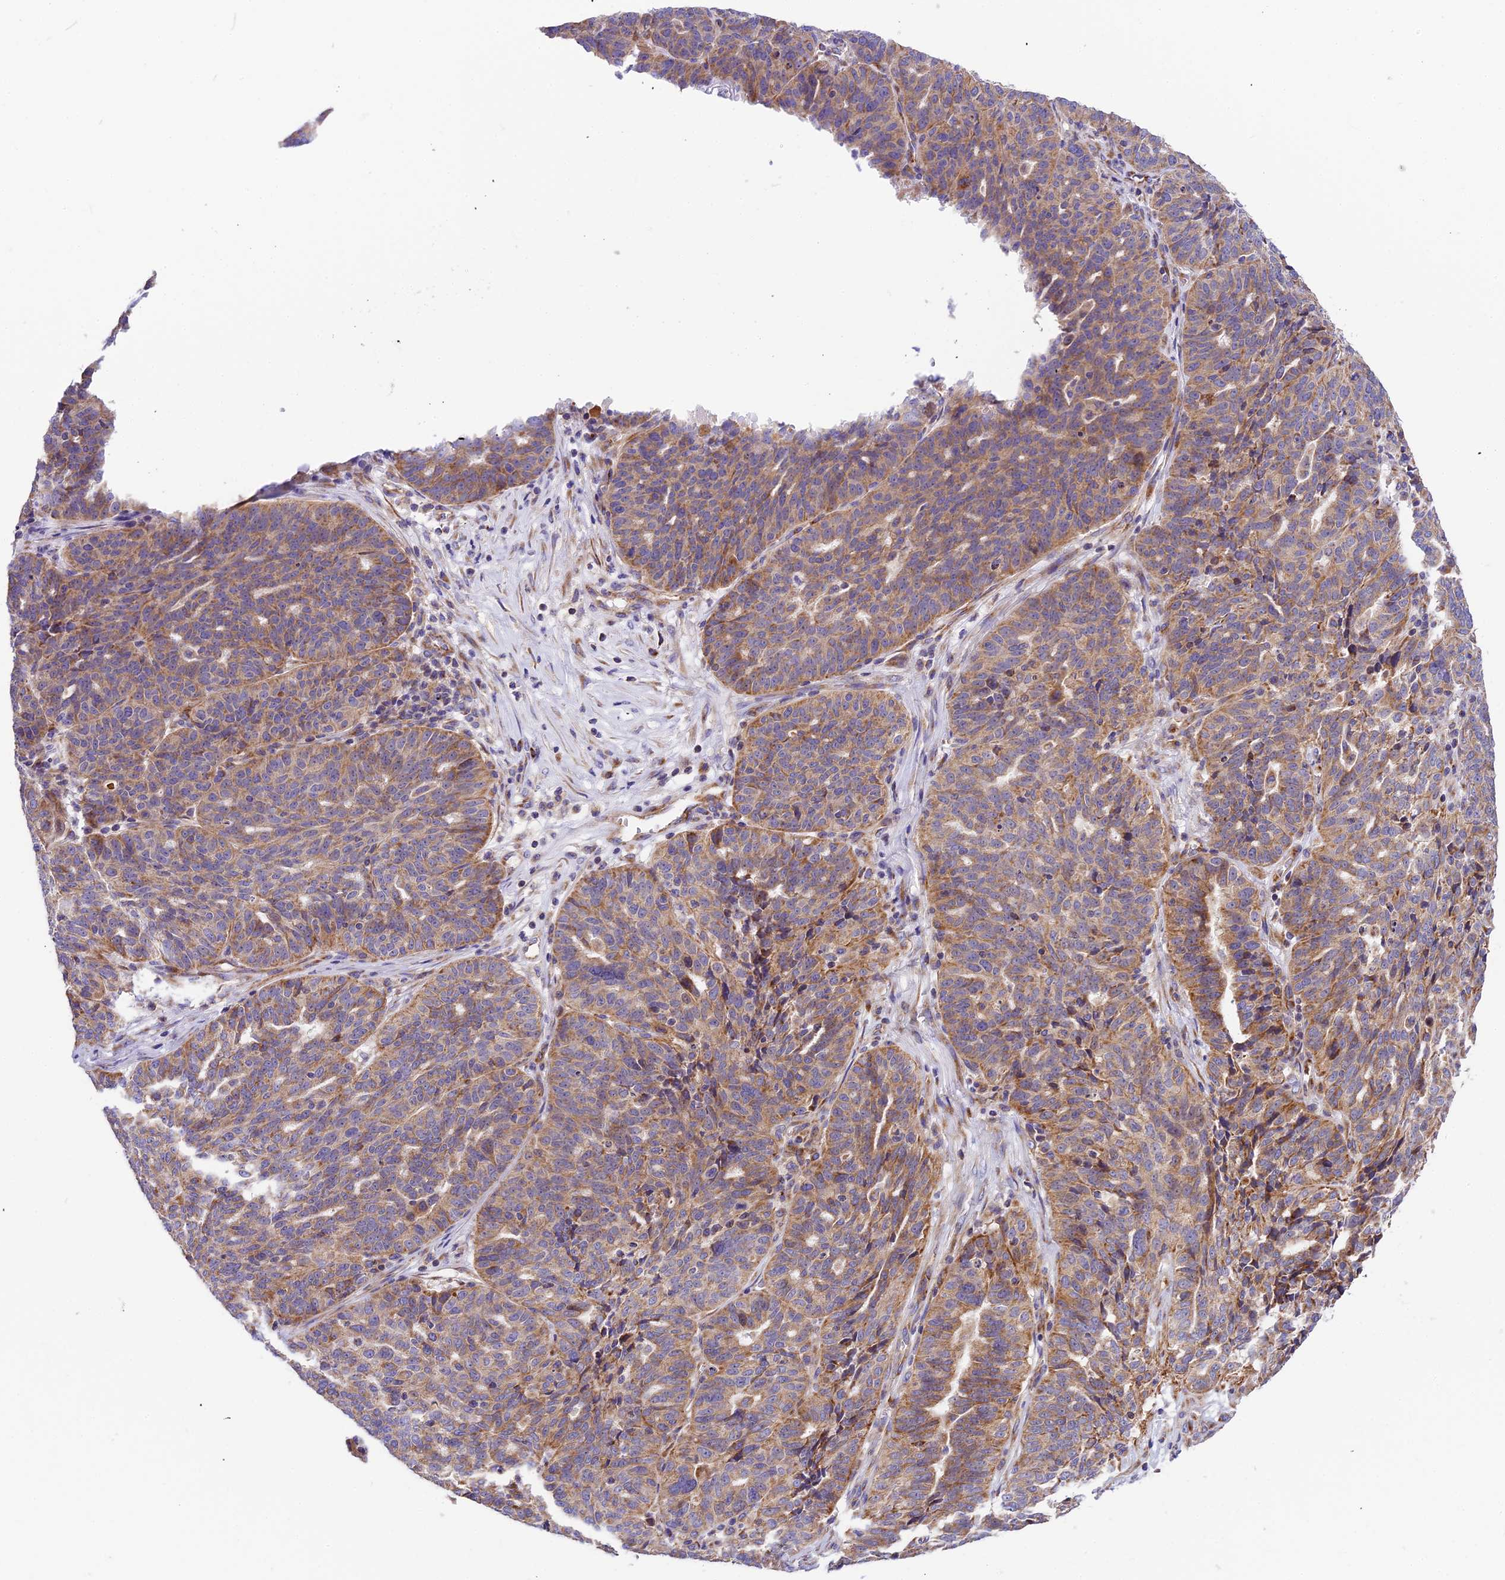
{"staining": {"intensity": "moderate", "quantity": "25%-75%", "location": "cytoplasmic/membranous"}, "tissue": "ovarian cancer", "cell_type": "Tumor cells", "image_type": "cancer", "snomed": [{"axis": "morphology", "description": "Cystadenocarcinoma, serous, NOS"}, {"axis": "topography", "description": "Ovary"}], "caption": "The image reveals staining of ovarian serous cystadenocarcinoma, revealing moderate cytoplasmic/membranous protein expression (brown color) within tumor cells. (brown staining indicates protein expression, while blue staining denotes nuclei).", "gene": "MRAS", "patient": {"sex": "female", "age": 59}}